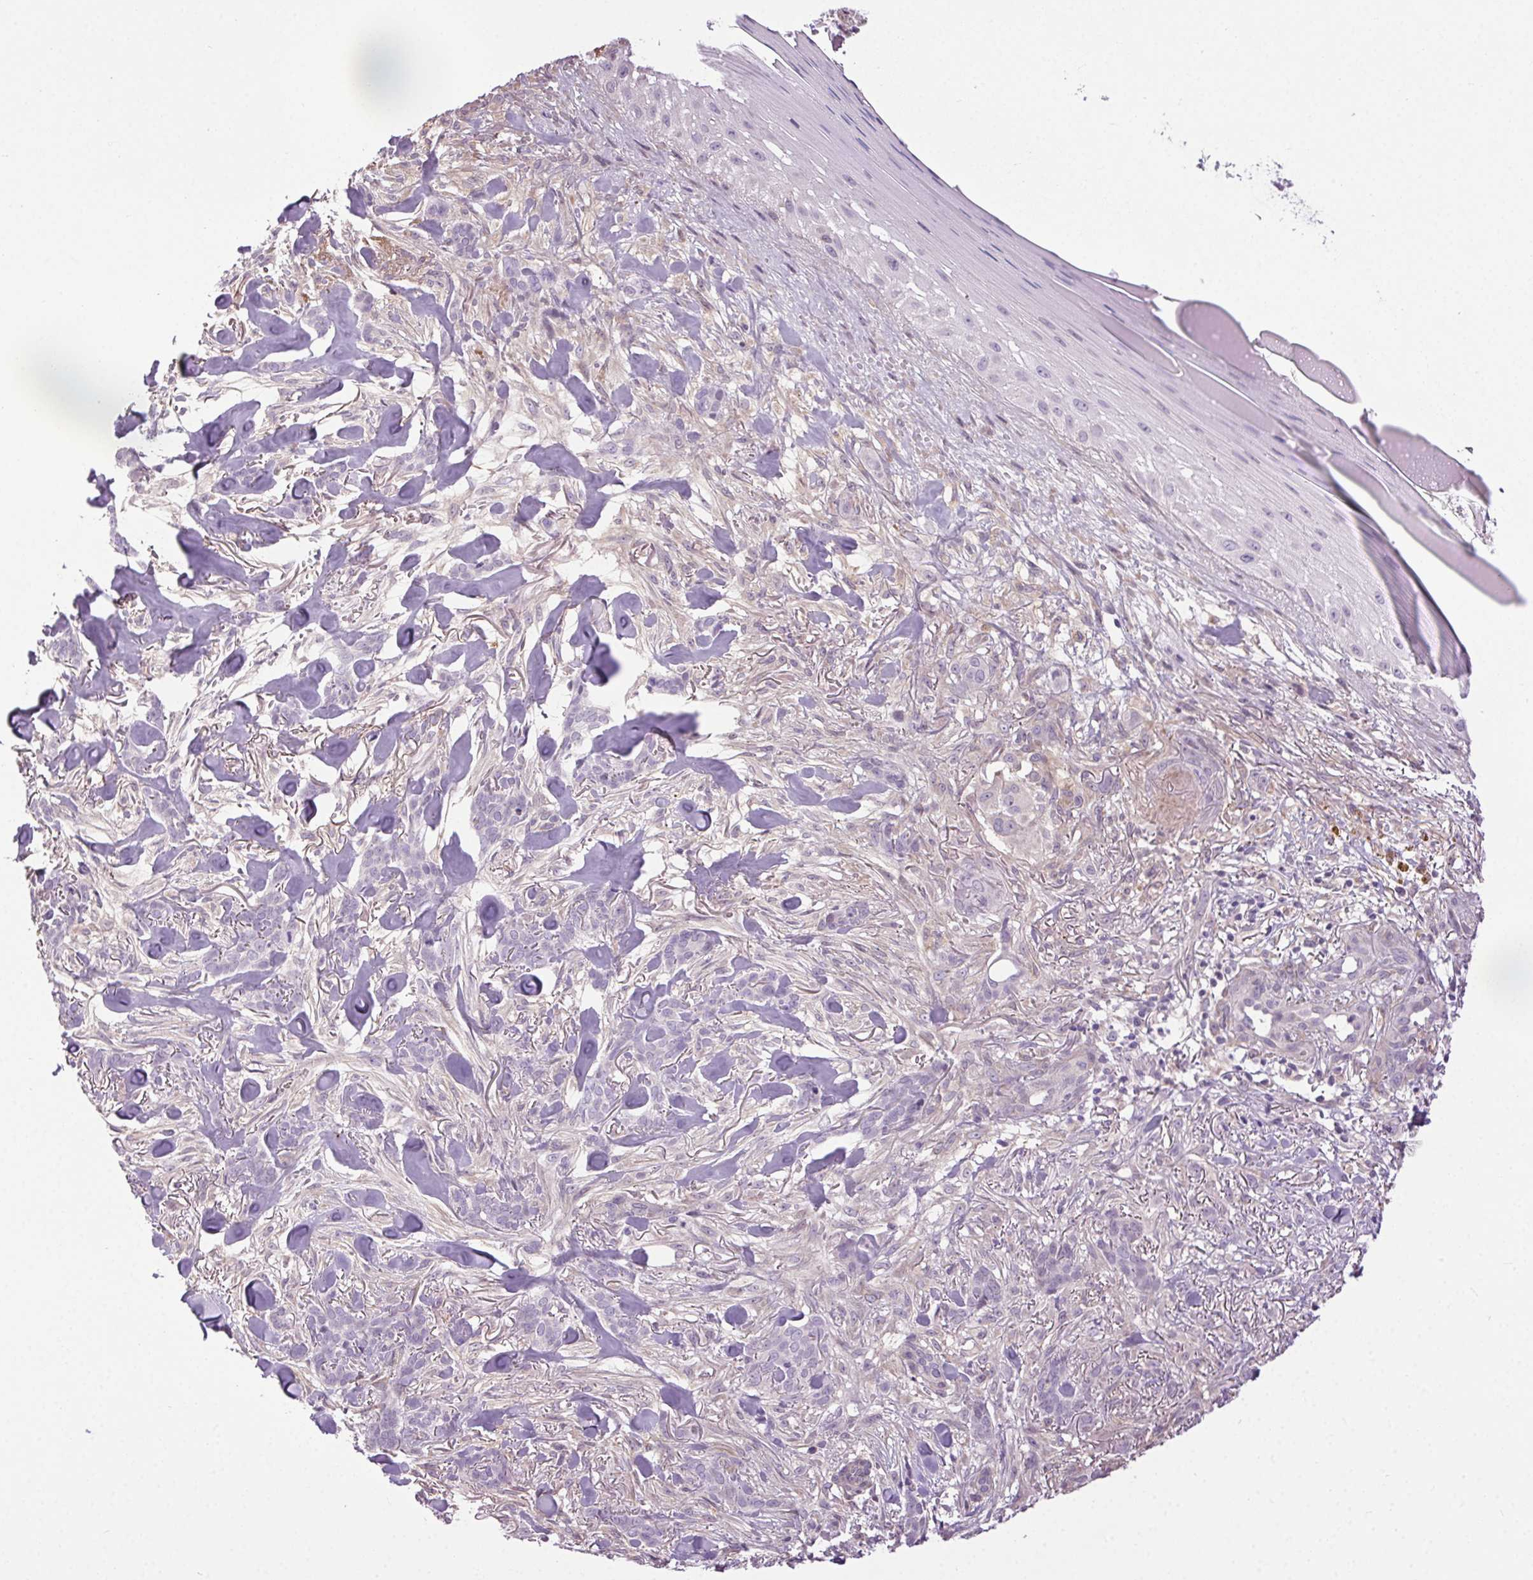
{"staining": {"intensity": "negative", "quantity": "none", "location": "none"}, "tissue": "skin cancer", "cell_type": "Tumor cells", "image_type": "cancer", "snomed": [{"axis": "morphology", "description": "Basal cell carcinoma"}, {"axis": "topography", "description": "Skin"}], "caption": "IHC histopathology image of human skin cancer (basal cell carcinoma) stained for a protein (brown), which exhibits no positivity in tumor cells. (DAB (3,3'-diaminobenzidine) immunohistochemistry (IHC), high magnification).", "gene": "SYT11", "patient": {"sex": "female", "age": 61}}